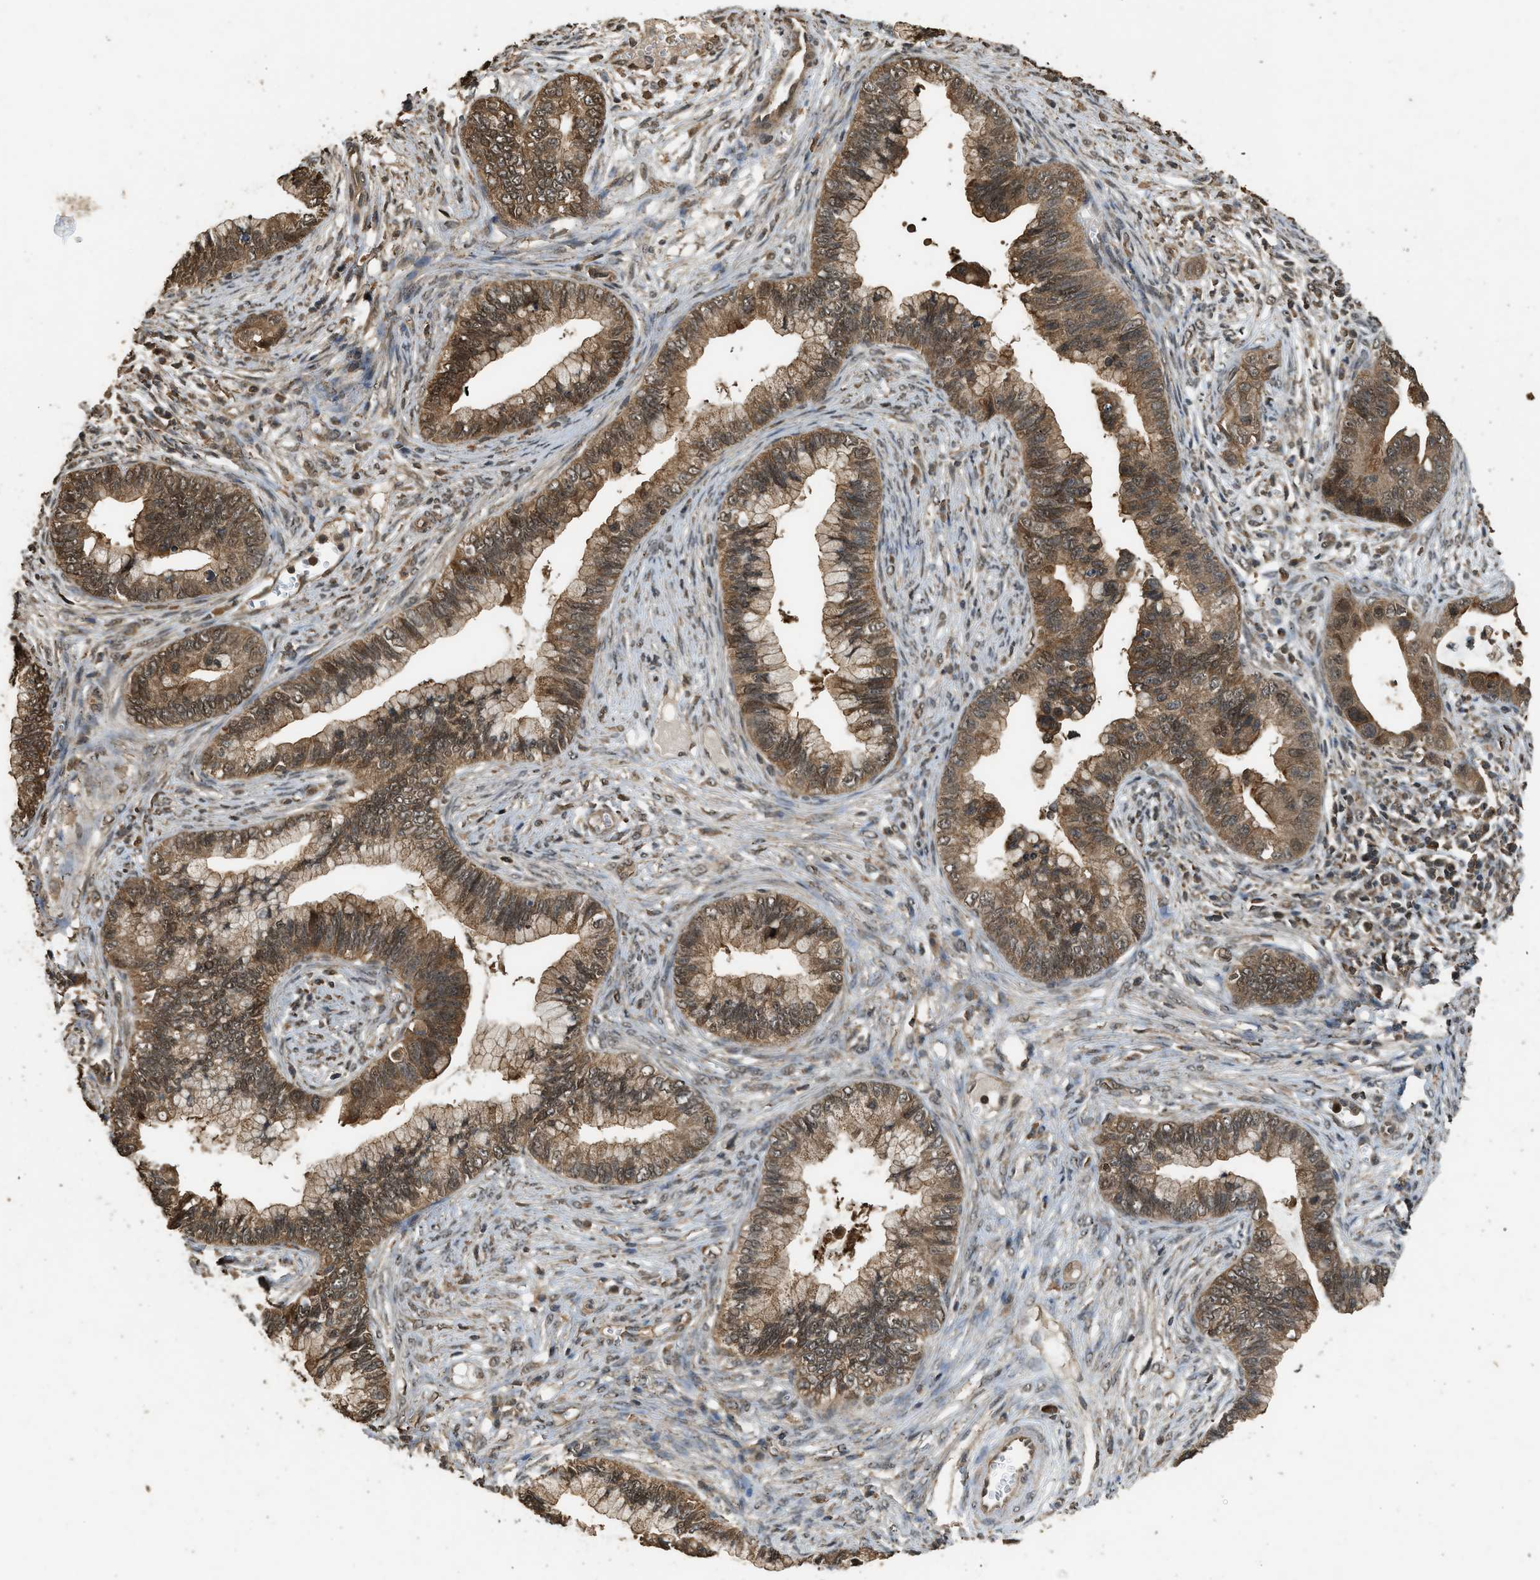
{"staining": {"intensity": "moderate", "quantity": ">75%", "location": "cytoplasmic/membranous"}, "tissue": "cervical cancer", "cell_type": "Tumor cells", "image_type": "cancer", "snomed": [{"axis": "morphology", "description": "Adenocarcinoma, NOS"}, {"axis": "topography", "description": "Cervix"}], "caption": "Immunohistochemistry (IHC) staining of cervical cancer (adenocarcinoma), which reveals medium levels of moderate cytoplasmic/membranous staining in about >75% of tumor cells indicating moderate cytoplasmic/membranous protein expression. The staining was performed using DAB (3,3'-diaminobenzidine) (brown) for protein detection and nuclei were counterstained in hematoxylin (blue).", "gene": "MYBL2", "patient": {"sex": "female", "age": 44}}